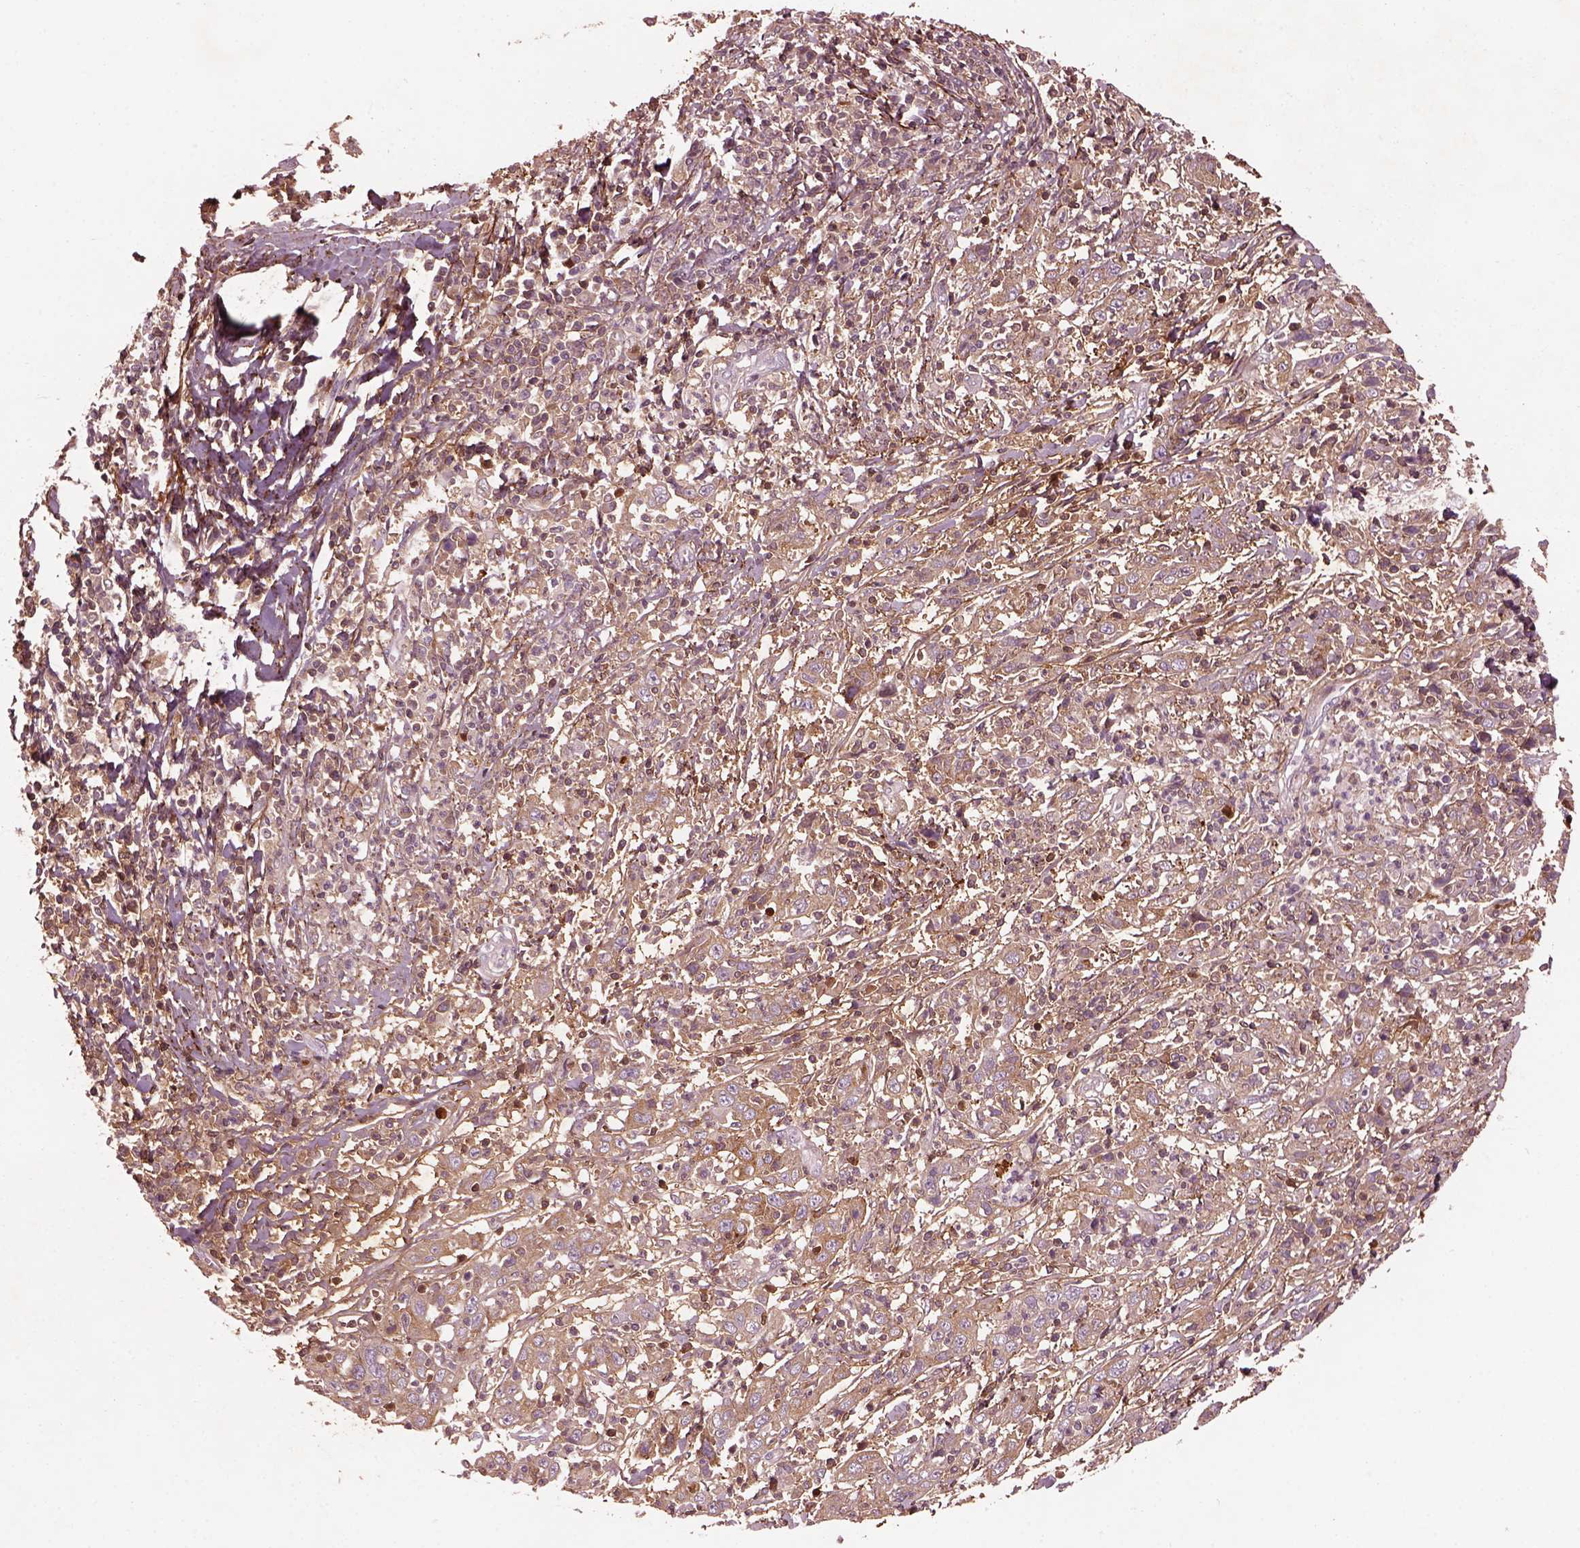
{"staining": {"intensity": "weak", "quantity": "<25%", "location": "cytoplasmic/membranous"}, "tissue": "cervical cancer", "cell_type": "Tumor cells", "image_type": "cancer", "snomed": [{"axis": "morphology", "description": "Squamous cell carcinoma, NOS"}, {"axis": "topography", "description": "Cervix"}], "caption": "A high-resolution micrograph shows IHC staining of squamous cell carcinoma (cervical), which reveals no significant staining in tumor cells.", "gene": "EFEMP1", "patient": {"sex": "female", "age": 46}}